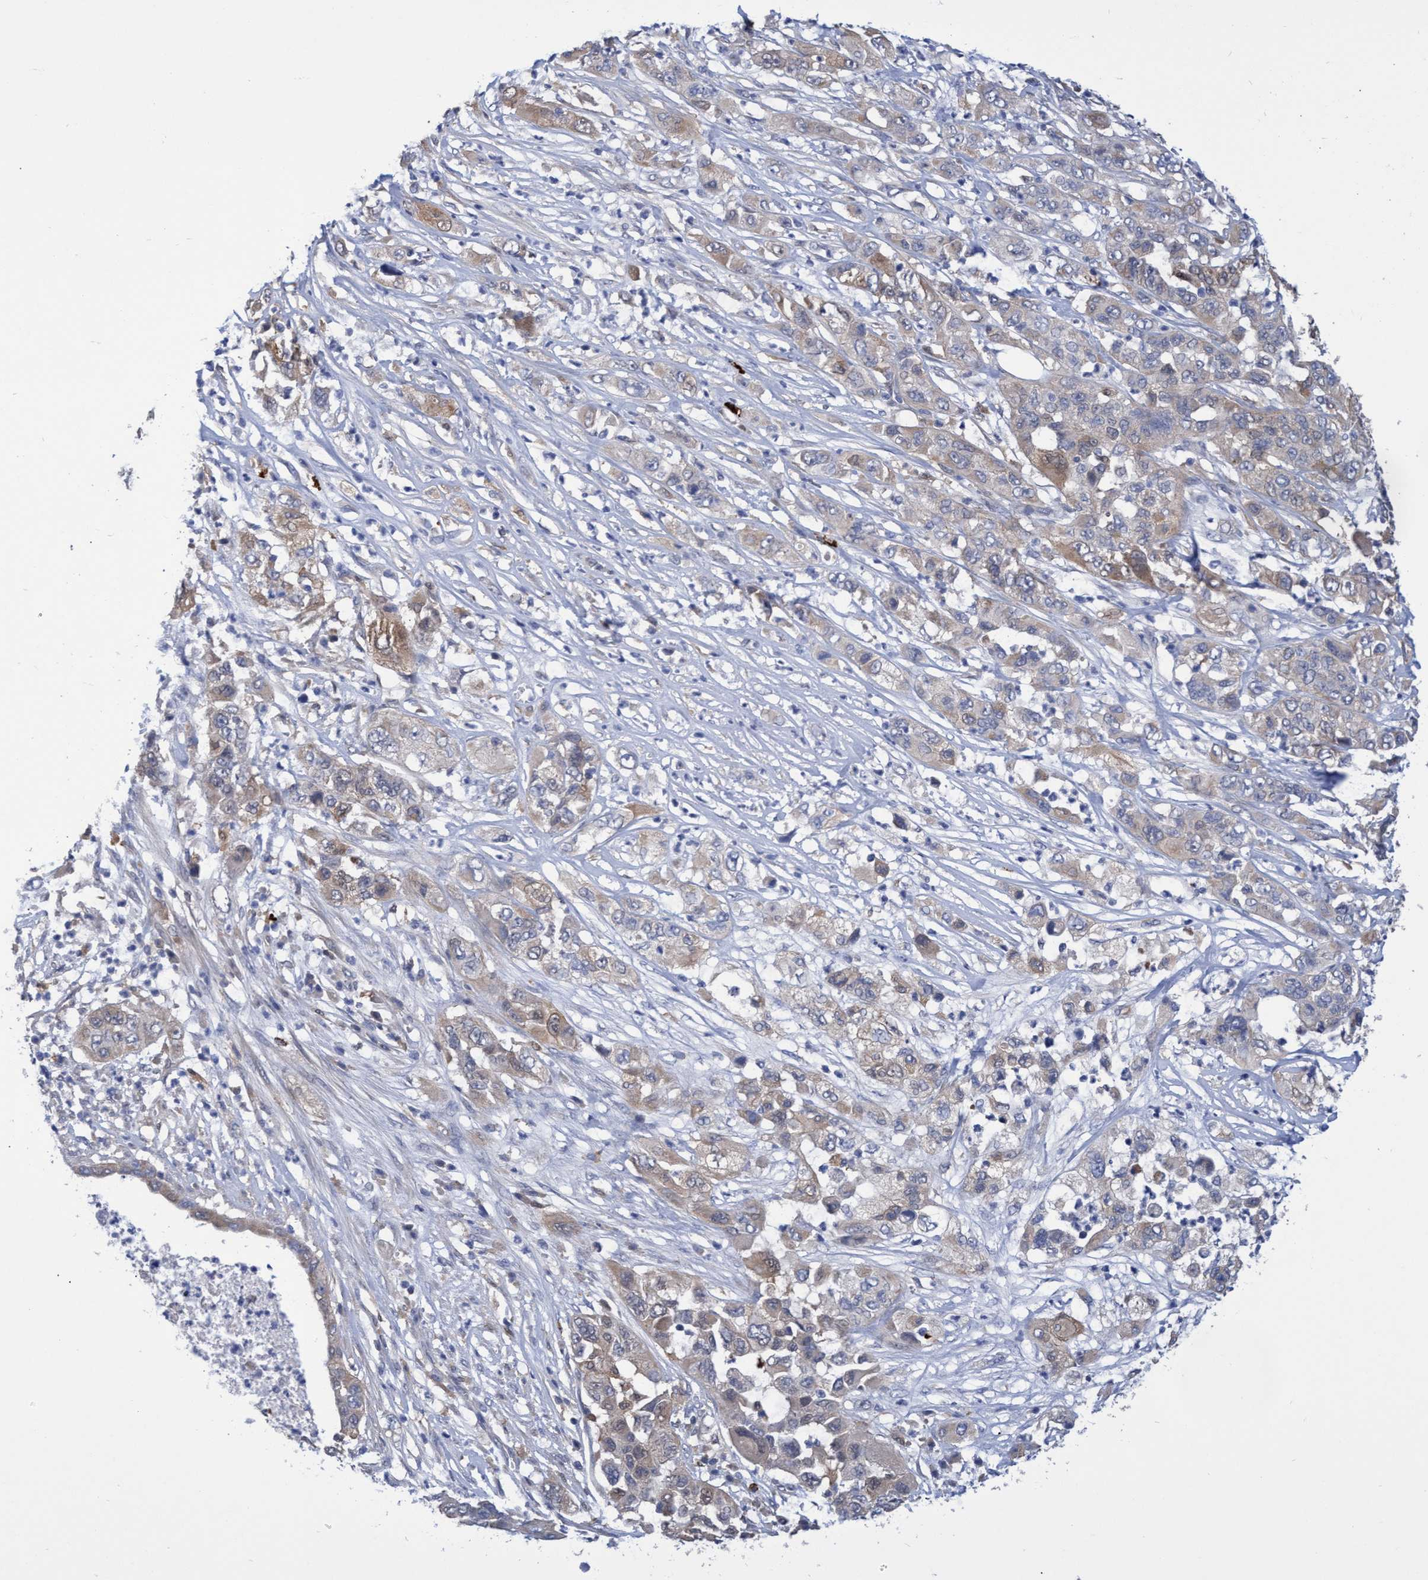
{"staining": {"intensity": "moderate", "quantity": ">75%", "location": "cytoplasmic/membranous"}, "tissue": "pancreatic cancer", "cell_type": "Tumor cells", "image_type": "cancer", "snomed": [{"axis": "morphology", "description": "Adenocarcinoma, NOS"}, {"axis": "topography", "description": "Pancreas"}], "caption": "Protein expression analysis of human pancreatic cancer reveals moderate cytoplasmic/membranous positivity in about >75% of tumor cells.", "gene": "PNPO", "patient": {"sex": "female", "age": 78}}